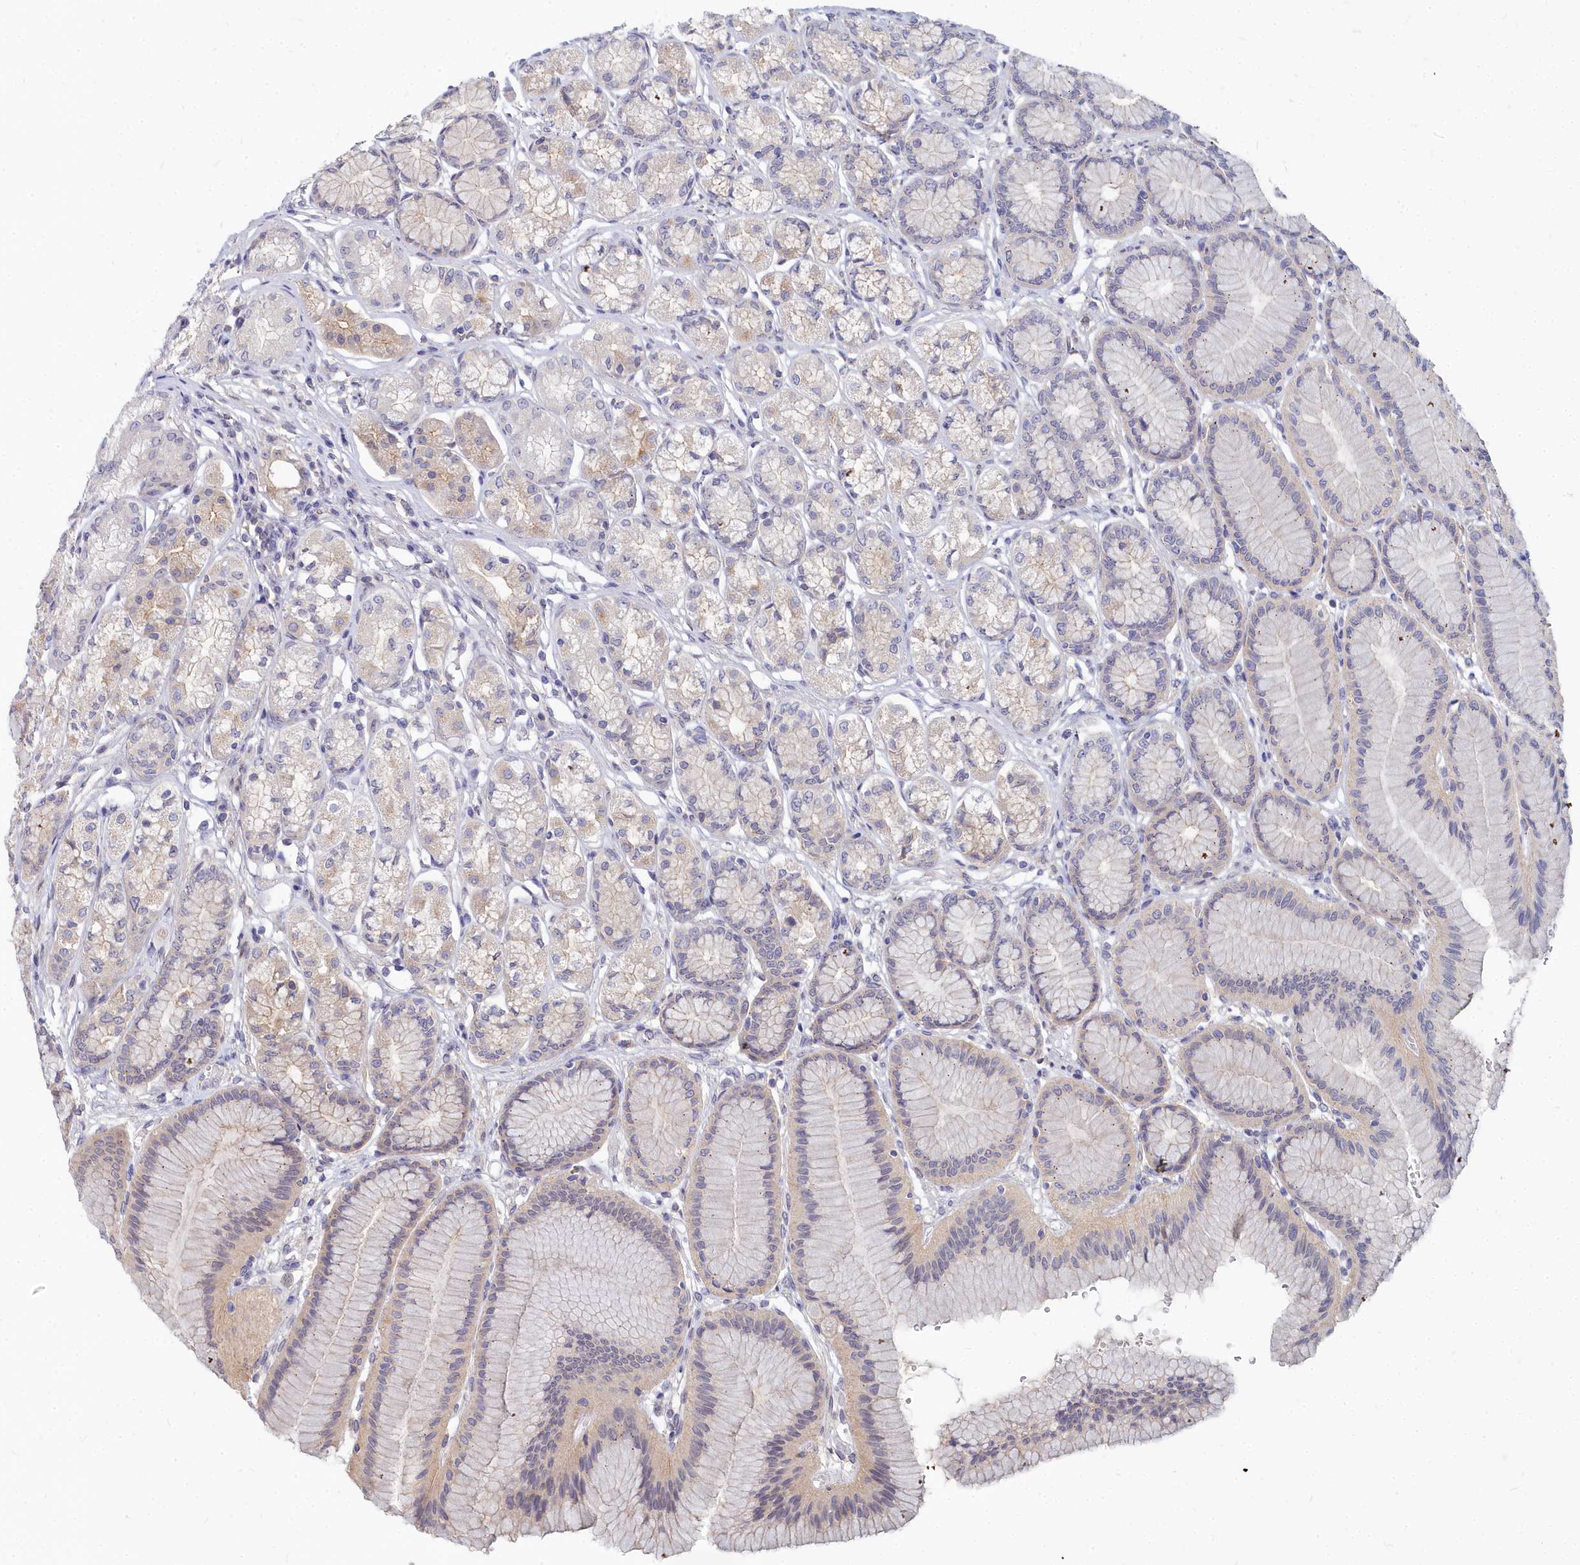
{"staining": {"intensity": "weak", "quantity": "<25%", "location": "cytoplasmic/membranous"}, "tissue": "stomach", "cell_type": "Glandular cells", "image_type": "normal", "snomed": [{"axis": "morphology", "description": "Normal tissue, NOS"}, {"axis": "morphology", "description": "Adenocarcinoma, NOS"}, {"axis": "morphology", "description": "Adenocarcinoma, High grade"}, {"axis": "topography", "description": "Stomach, upper"}, {"axis": "topography", "description": "Stomach"}], "caption": "Human stomach stained for a protein using immunohistochemistry demonstrates no expression in glandular cells.", "gene": "NOXA1", "patient": {"sex": "female", "age": 65}}